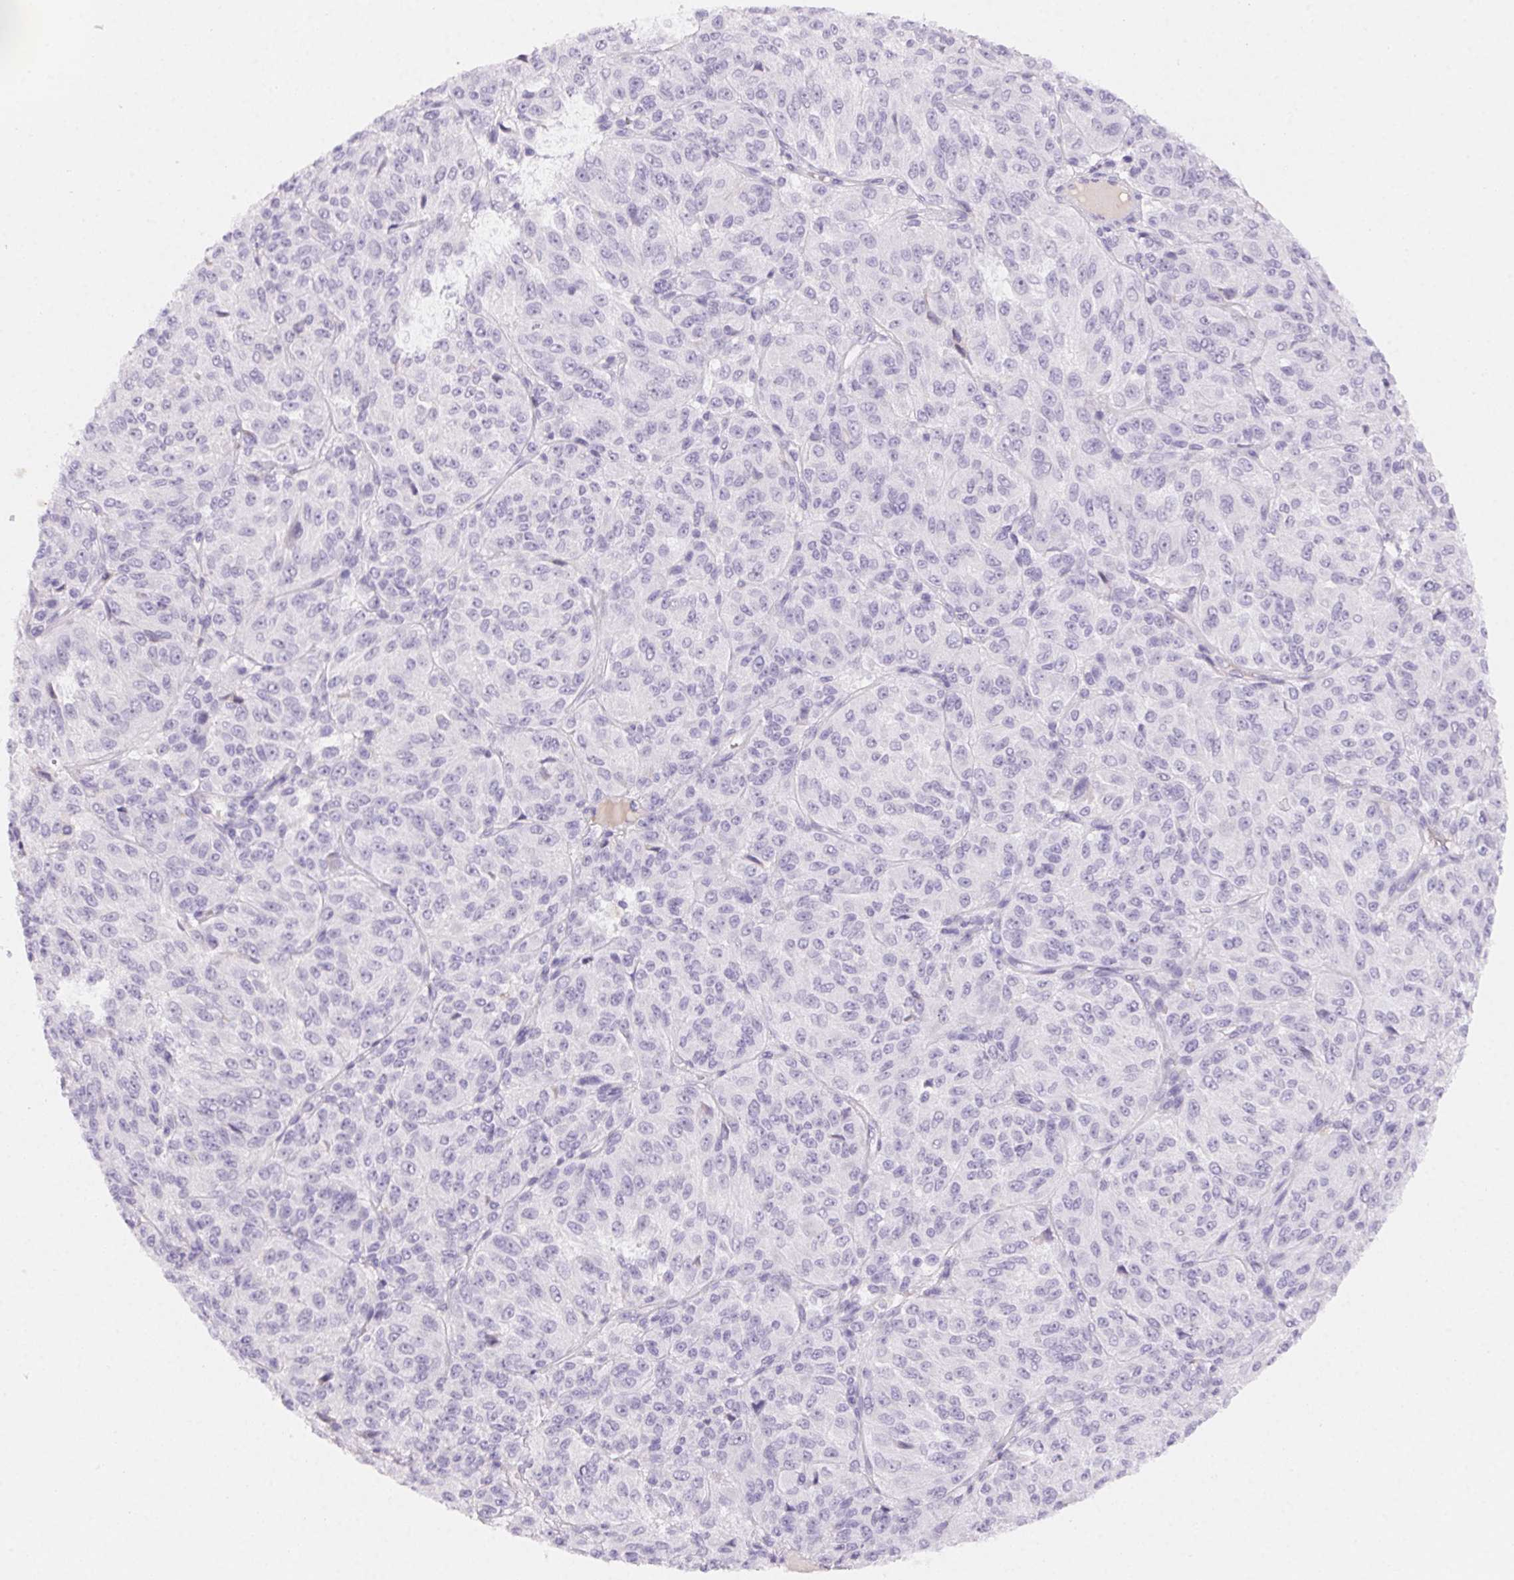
{"staining": {"intensity": "negative", "quantity": "none", "location": "none"}, "tissue": "melanoma", "cell_type": "Tumor cells", "image_type": "cancer", "snomed": [{"axis": "morphology", "description": "Malignant melanoma, Metastatic site"}, {"axis": "topography", "description": "Brain"}], "caption": "High power microscopy photomicrograph of an immunohistochemistry (IHC) image of malignant melanoma (metastatic site), revealing no significant staining in tumor cells.", "gene": "PADI4", "patient": {"sex": "female", "age": 56}}